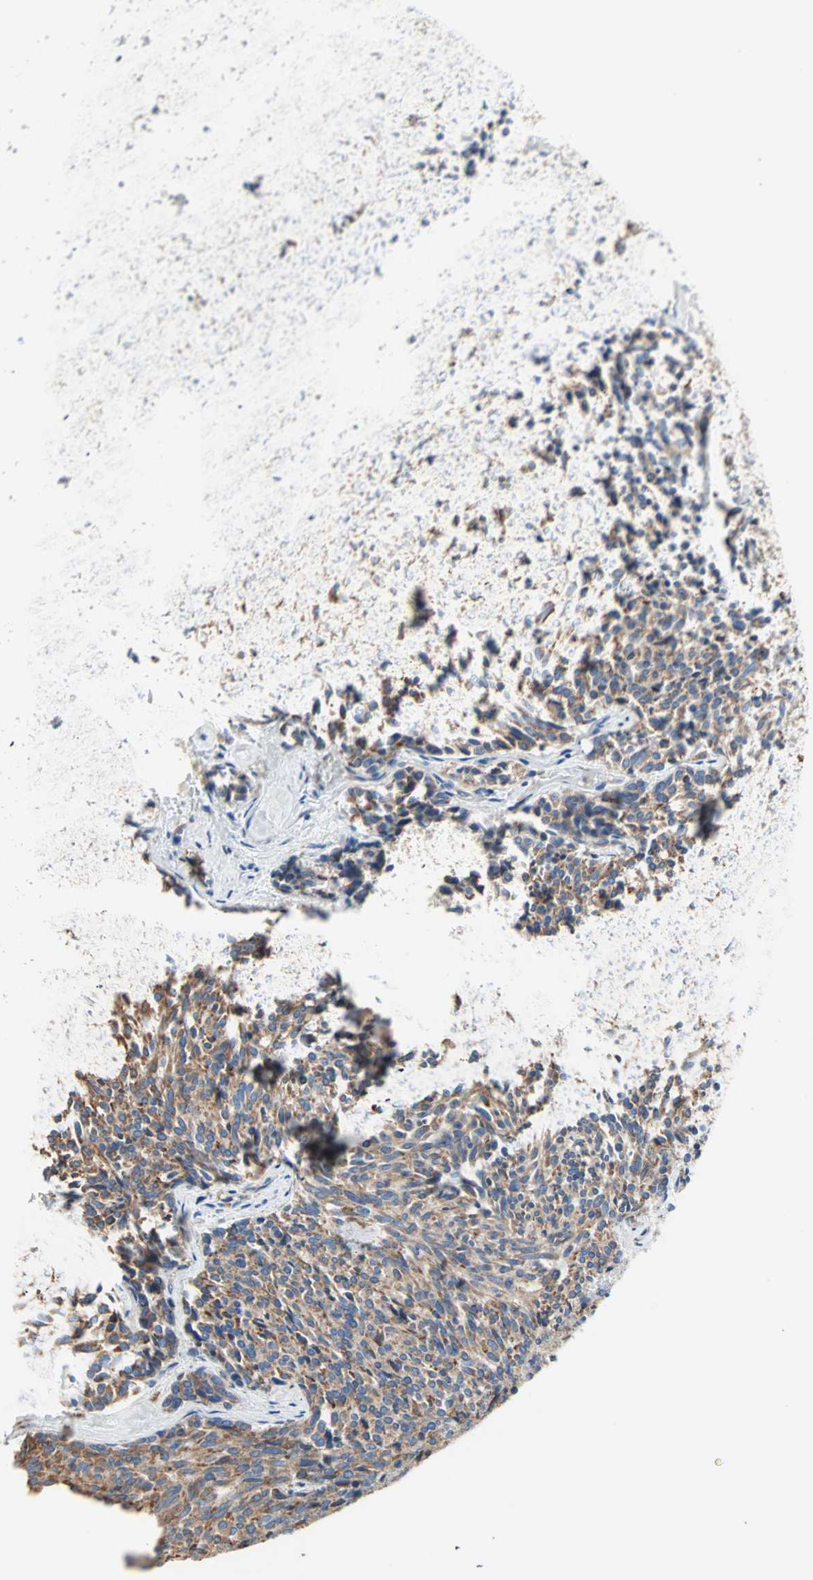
{"staining": {"intensity": "moderate", "quantity": ">75%", "location": "cytoplasmic/membranous"}, "tissue": "carcinoid", "cell_type": "Tumor cells", "image_type": "cancer", "snomed": [{"axis": "morphology", "description": "Carcinoid, malignant, NOS"}, {"axis": "topography", "description": "Pancreas"}], "caption": "Malignant carcinoid stained for a protein displays moderate cytoplasmic/membranous positivity in tumor cells. The protein is stained brown, and the nuclei are stained in blue (DAB (3,3'-diaminobenzidine) IHC with brightfield microscopy, high magnification).", "gene": "PLCXD1", "patient": {"sex": "female", "age": 54}}